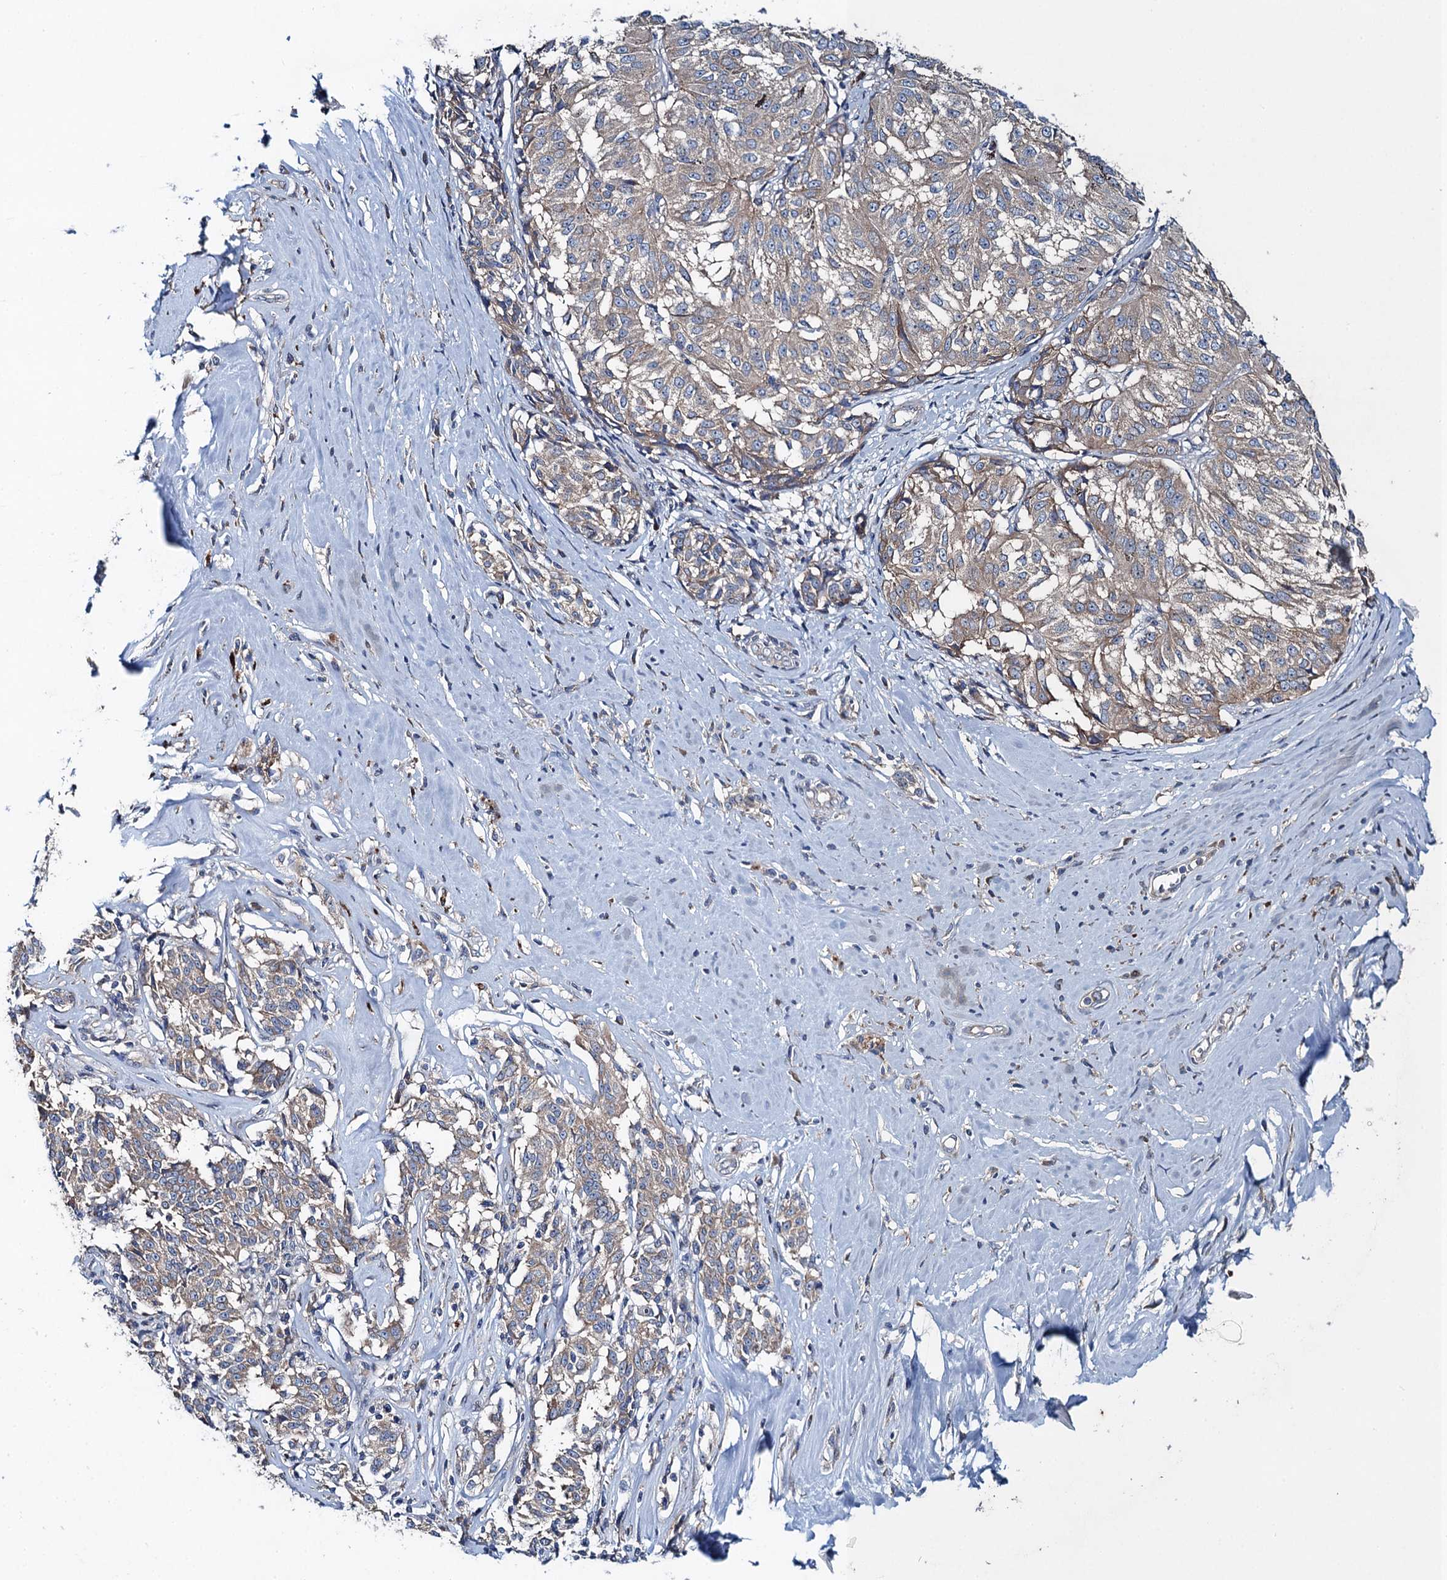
{"staining": {"intensity": "moderate", "quantity": ">75%", "location": "cytoplasmic/membranous"}, "tissue": "melanoma", "cell_type": "Tumor cells", "image_type": "cancer", "snomed": [{"axis": "morphology", "description": "Malignant melanoma, NOS"}, {"axis": "topography", "description": "Skin"}], "caption": "An immunohistochemistry (IHC) micrograph of neoplastic tissue is shown. Protein staining in brown shows moderate cytoplasmic/membranous positivity in malignant melanoma within tumor cells.", "gene": "SNAP29", "patient": {"sex": "female", "age": 72}}